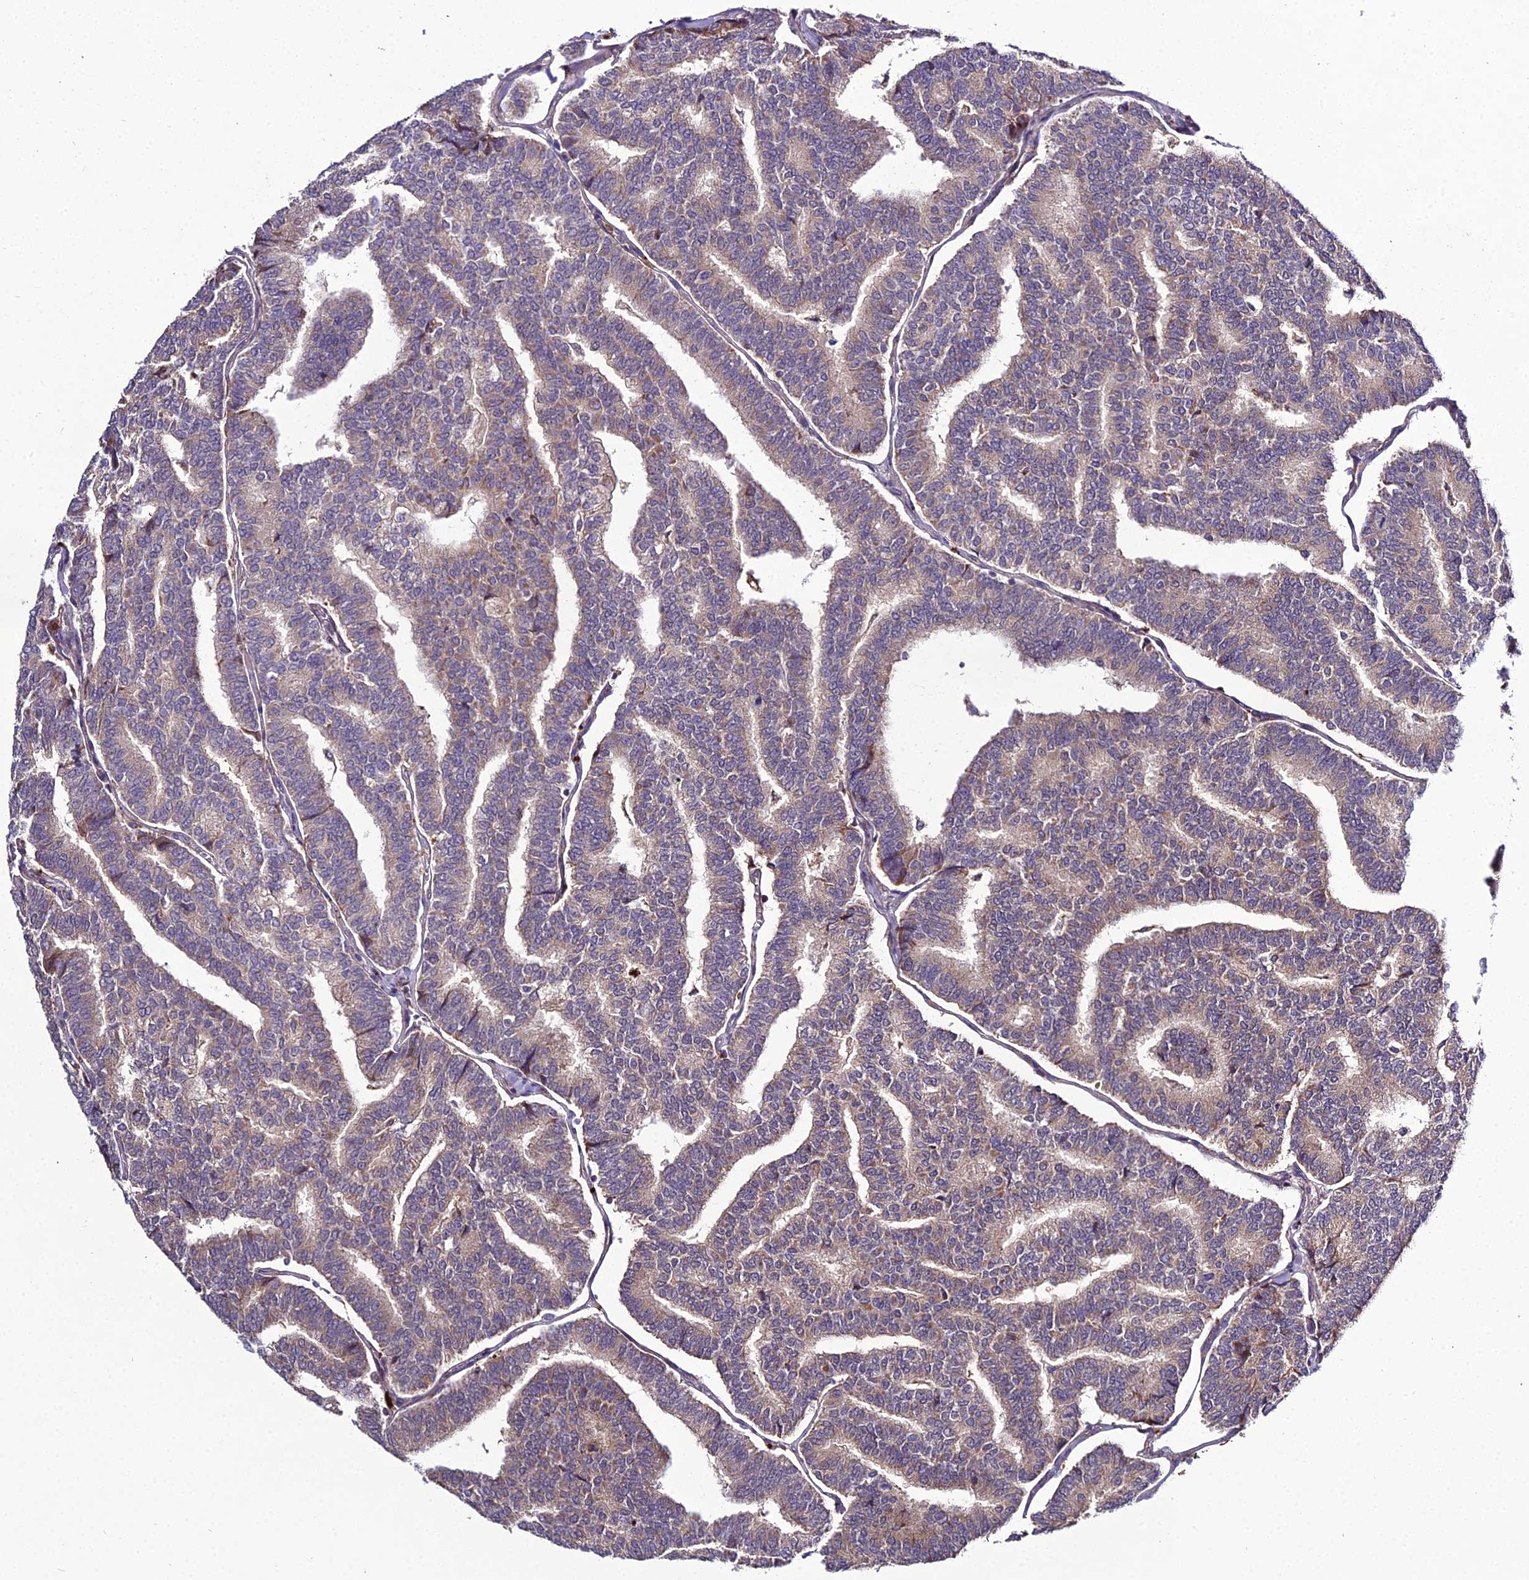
{"staining": {"intensity": "weak", "quantity": "25%-75%", "location": "cytoplasmic/membranous"}, "tissue": "thyroid cancer", "cell_type": "Tumor cells", "image_type": "cancer", "snomed": [{"axis": "morphology", "description": "Papillary adenocarcinoma, NOS"}, {"axis": "topography", "description": "Thyroid gland"}], "caption": "About 25%-75% of tumor cells in papillary adenocarcinoma (thyroid) exhibit weak cytoplasmic/membranous protein positivity as visualized by brown immunohistochemical staining.", "gene": "EID2", "patient": {"sex": "female", "age": 35}}